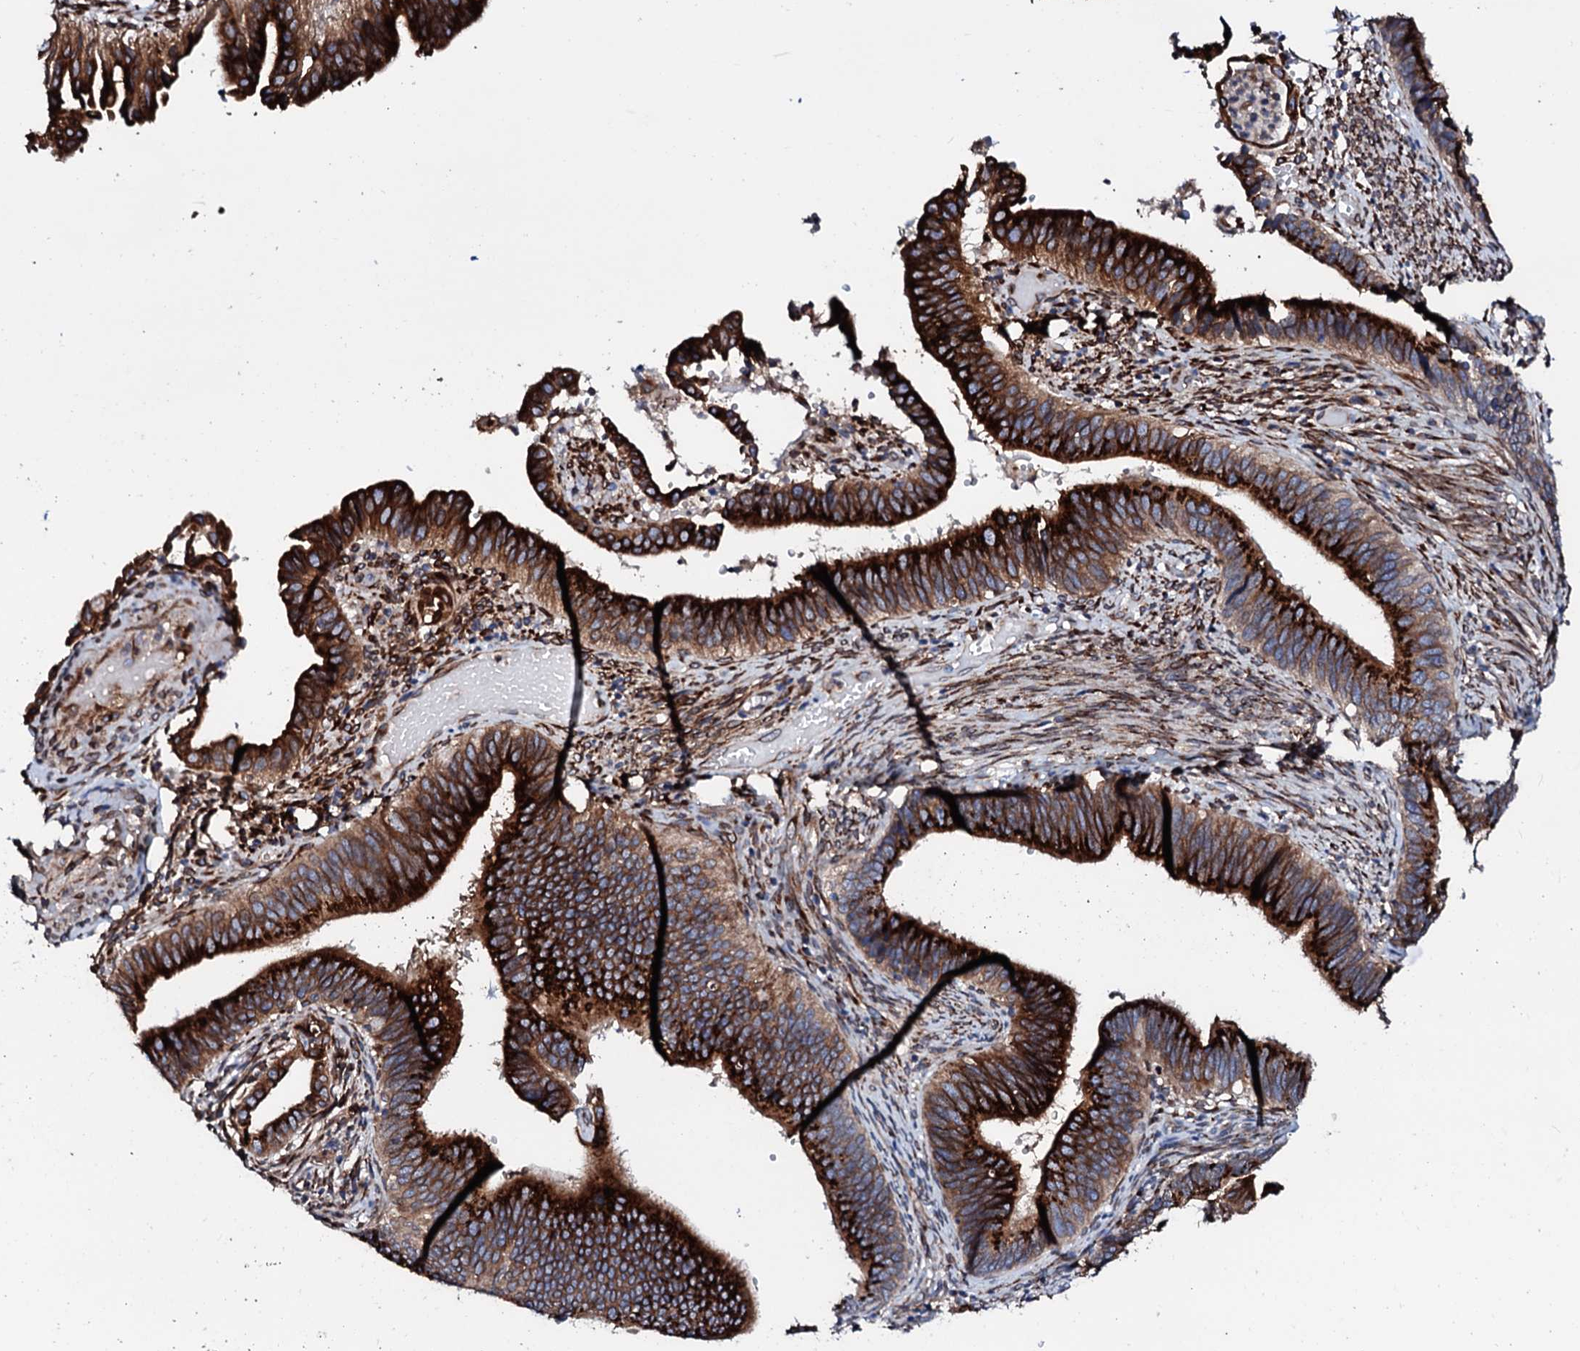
{"staining": {"intensity": "strong", "quantity": ">75%", "location": "cytoplasmic/membranous"}, "tissue": "cervical cancer", "cell_type": "Tumor cells", "image_type": "cancer", "snomed": [{"axis": "morphology", "description": "Adenocarcinoma, NOS"}, {"axis": "topography", "description": "Cervix"}], "caption": "Tumor cells display high levels of strong cytoplasmic/membranous positivity in approximately >75% of cells in cervical cancer (adenocarcinoma). (DAB = brown stain, brightfield microscopy at high magnification).", "gene": "TMCO3", "patient": {"sex": "female", "age": 42}}